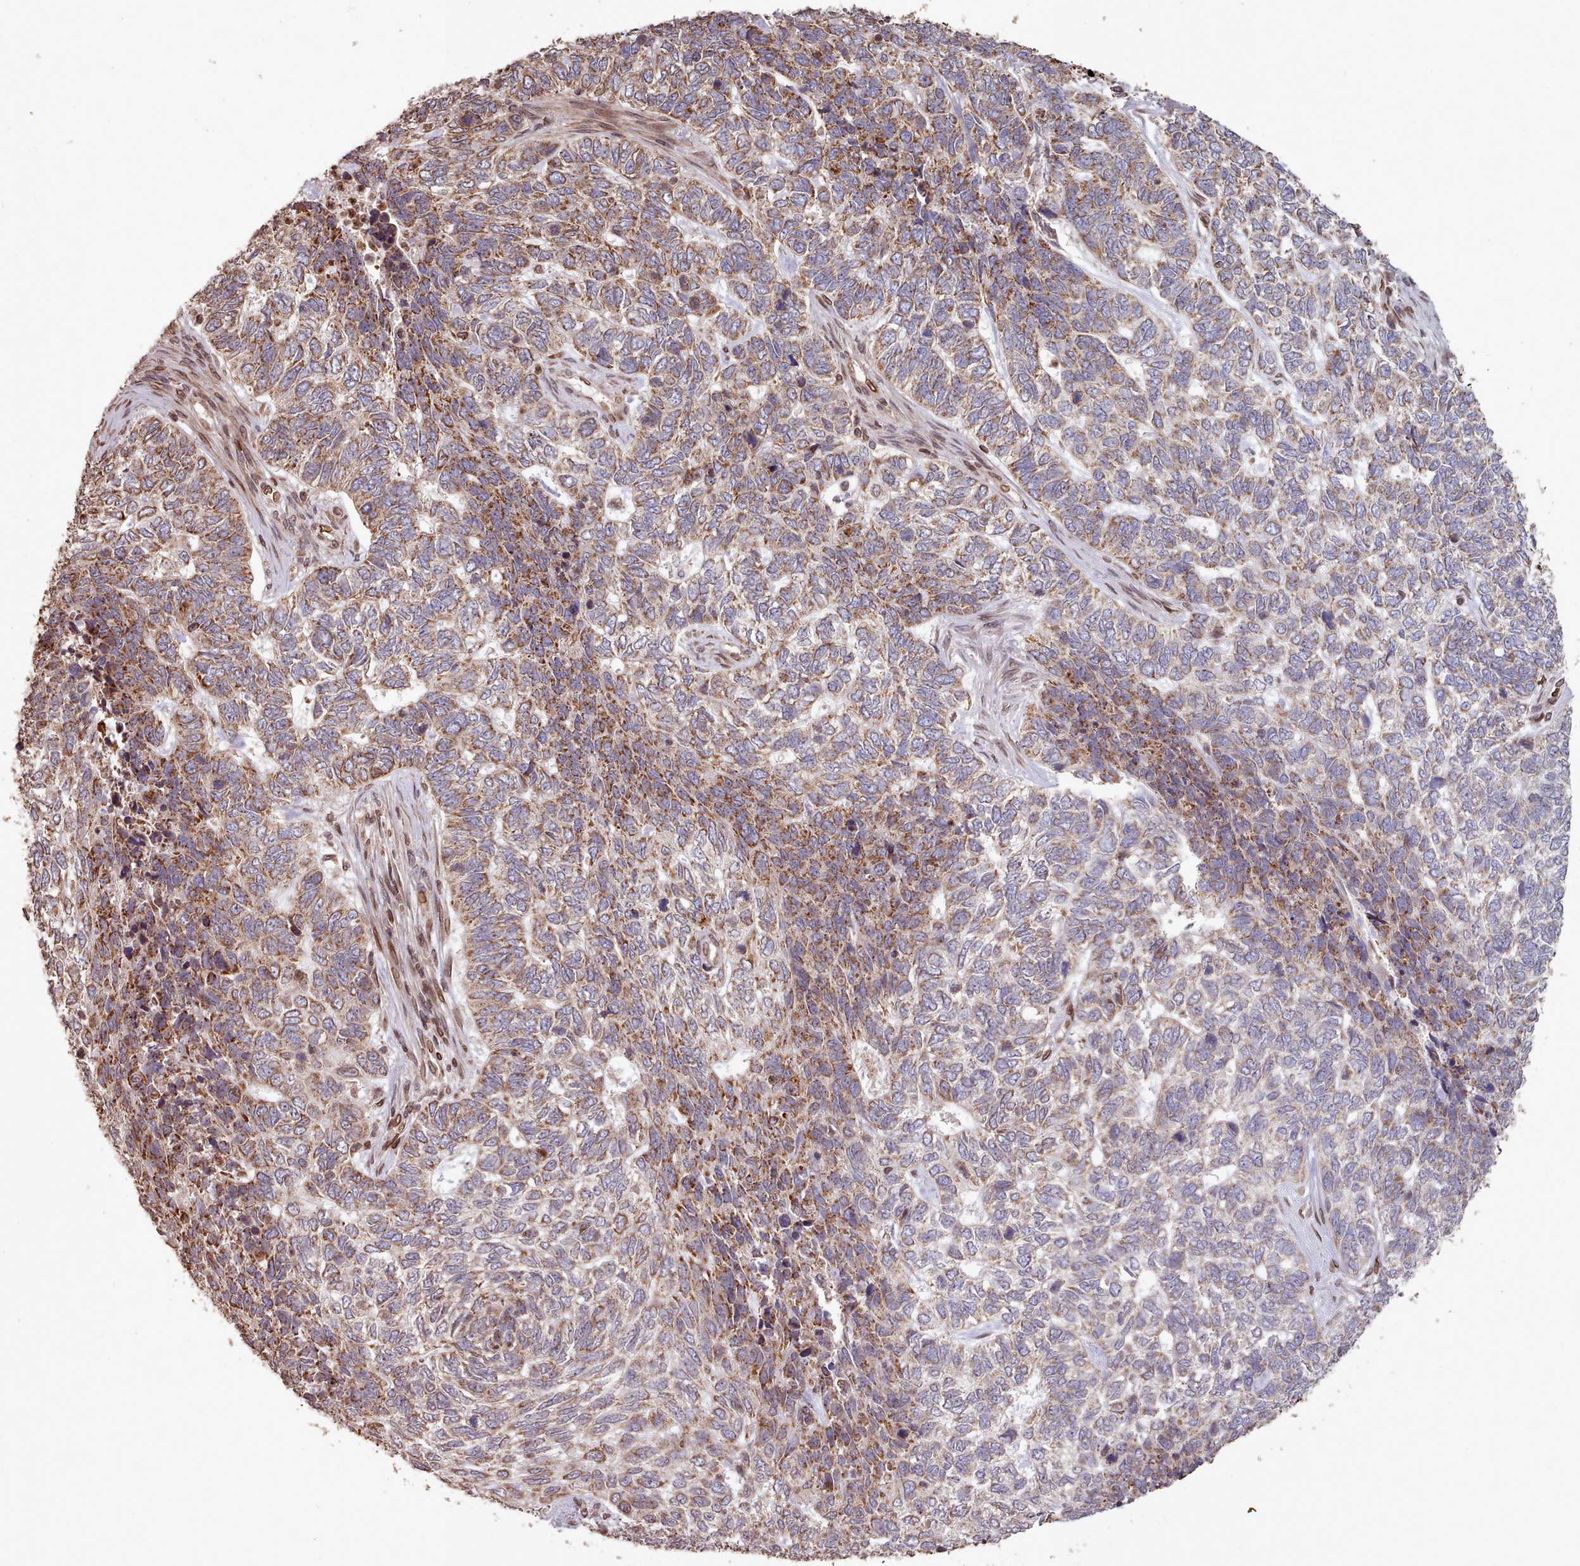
{"staining": {"intensity": "moderate", "quantity": ">75%", "location": "cytoplasmic/membranous"}, "tissue": "skin cancer", "cell_type": "Tumor cells", "image_type": "cancer", "snomed": [{"axis": "morphology", "description": "Basal cell carcinoma"}, {"axis": "topography", "description": "Skin"}], "caption": "Immunohistochemical staining of human basal cell carcinoma (skin) shows medium levels of moderate cytoplasmic/membranous positivity in about >75% of tumor cells.", "gene": "TOR1AIP1", "patient": {"sex": "female", "age": 65}}